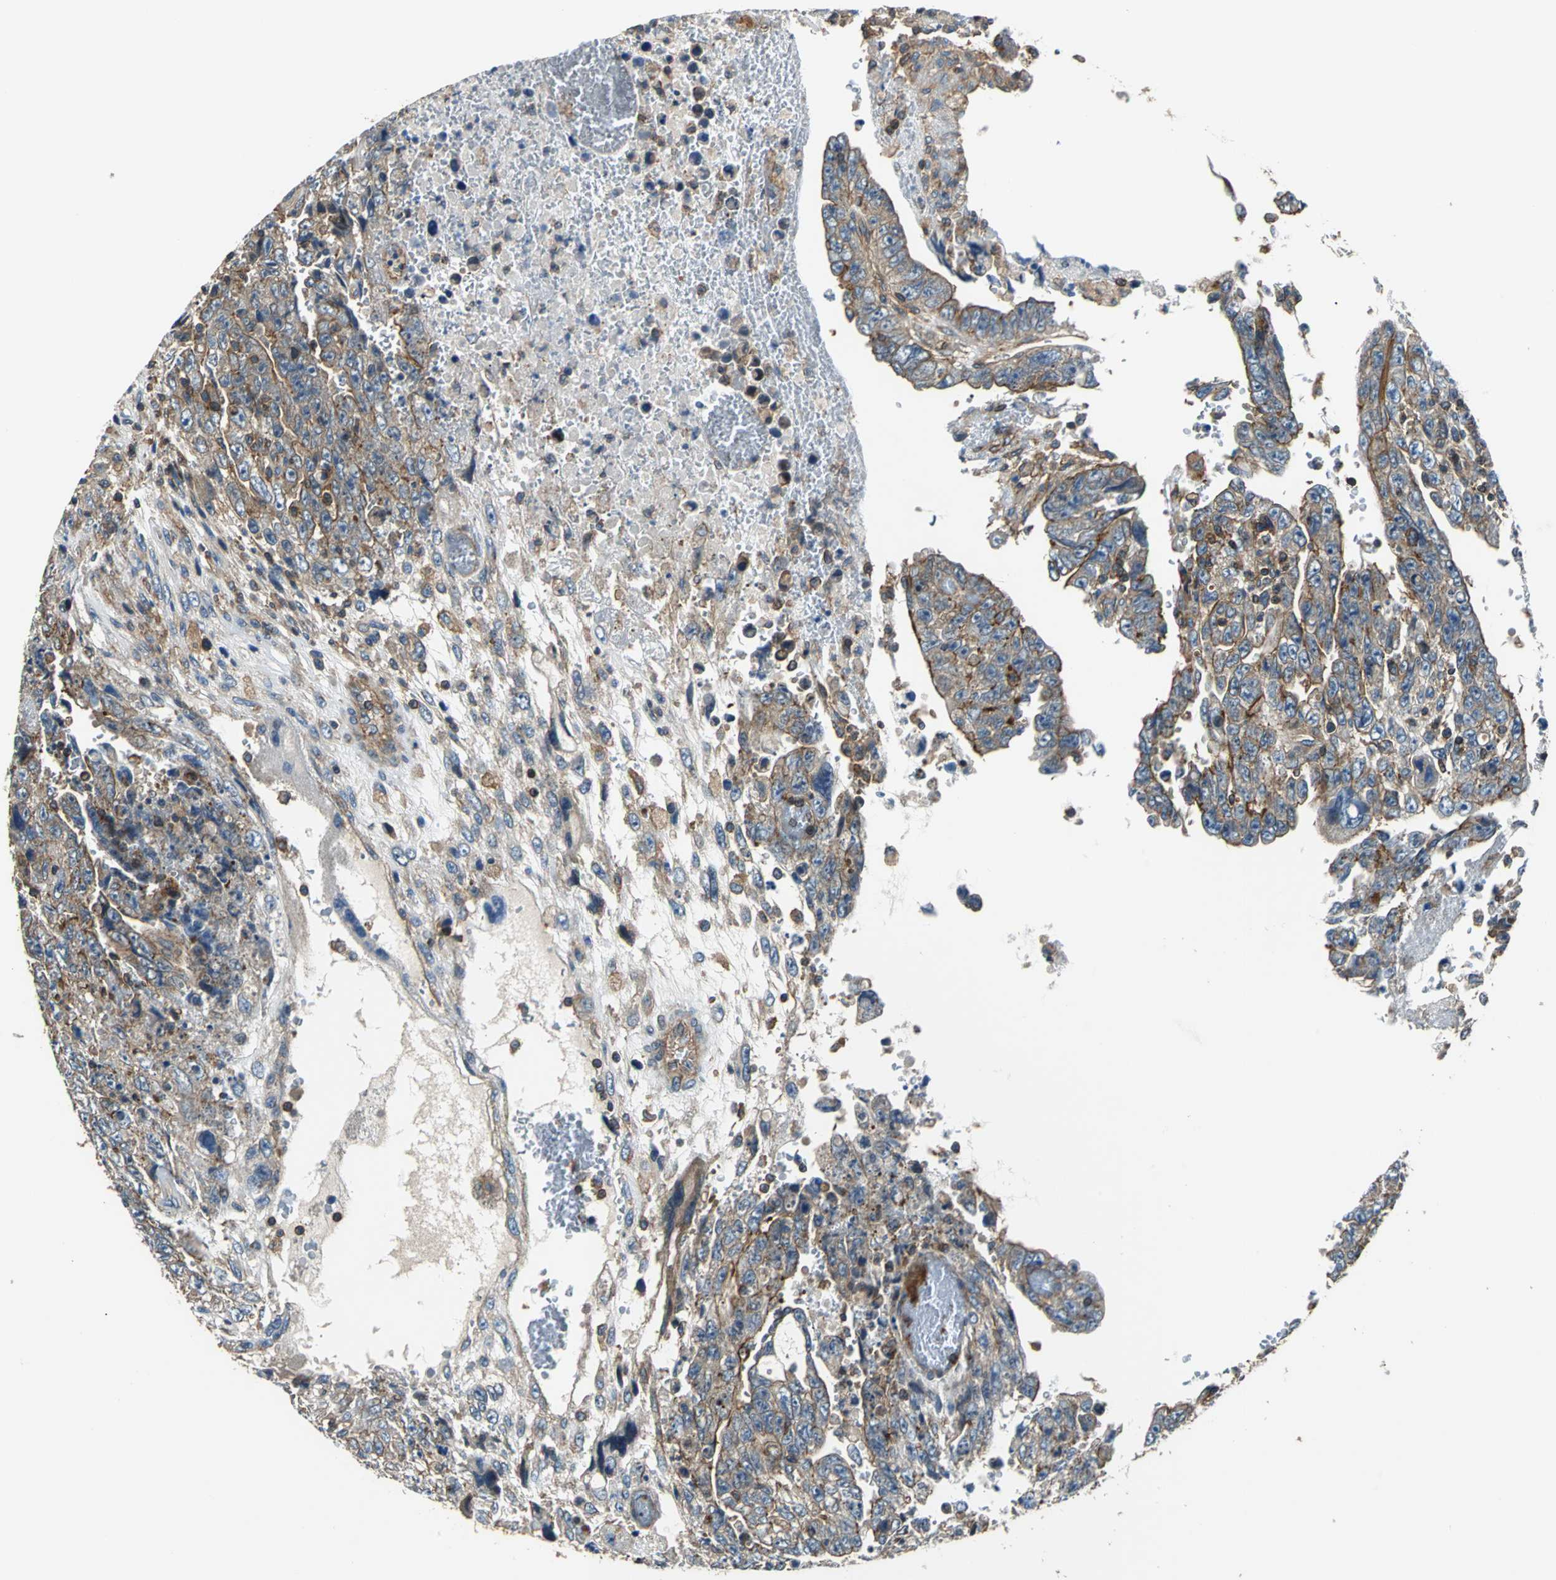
{"staining": {"intensity": "strong", "quantity": ">75%", "location": "cytoplasmic/membranous"}, "tissue": "testis cancer", "cell_type": "Tumor cells", "image_type": "cancer", "snomed": [{"axis": "morphology", "description": "Carcinoma, Embryonal, NOS"}, {"axis": "topography", "description": "Testis"}], "caption": "A high-resolution micrograph shows IHC staining of testis cancer, which exhibits strong cytoplasmic/membranous expression in approximately >75% of tumor cells. The protein is stained brown, and the nuclei are stained in blue (DAB (3,3'-diaminobenzidine) IHC with brightfield microscopy, high magnification).", "gene": "PARVA", "patient": {"sex": "male", "age": 28}}